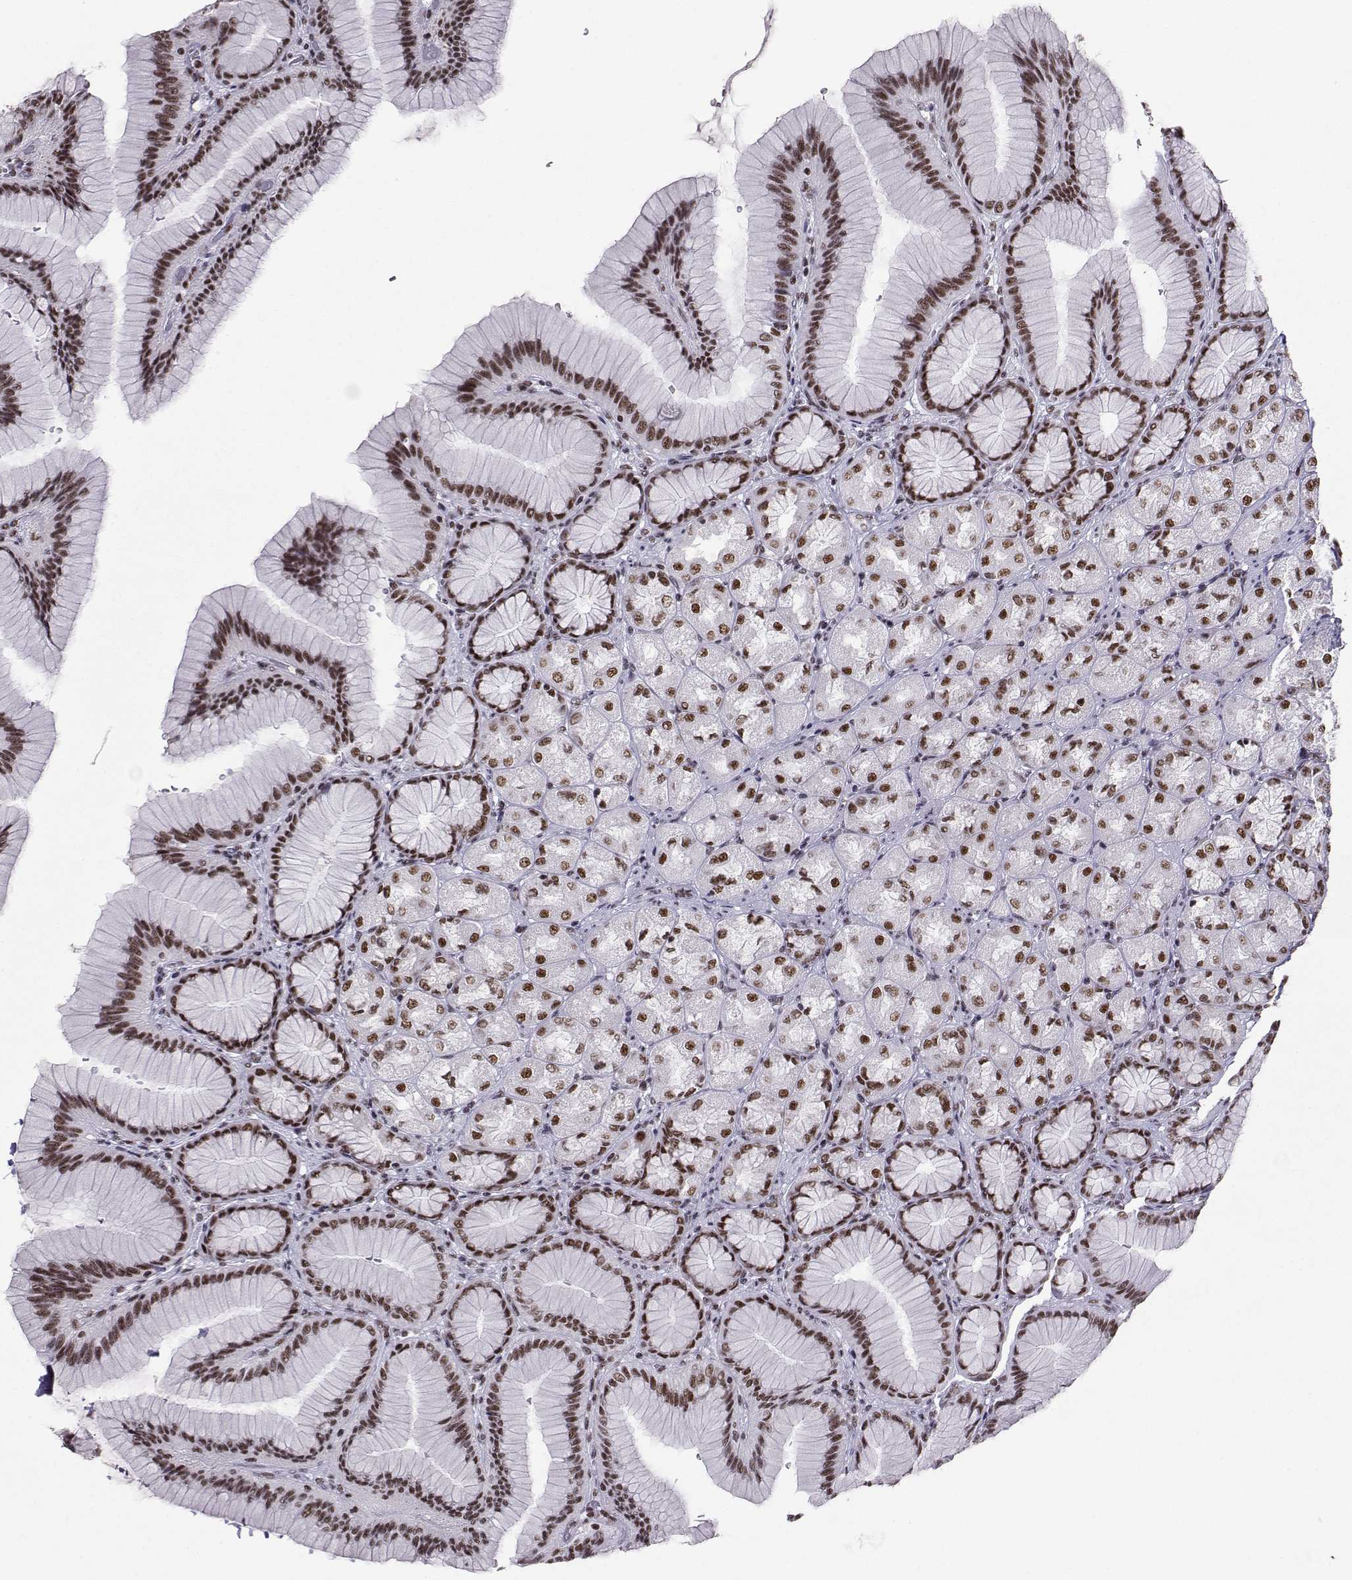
{"staining": {"intensity": "strong", "quantity": "25%-75%", "location": "nuclear"}, "tissue": "stomach", "cell_type": "Glandular cells", "image_type": "normal", "snomed": [{"axis": "morphology", "description": "Normal tissue, NOS"}, {"axis": "morphology", "description": "Adenocarcinoma, NOS"}, {"axis": "morphology", "description": "Adenocarcinoma, High grade"}, {"axis": "topography", "description": "Stomach, upper"}, {"axis": "topography", "description": "Stomach"}], "caption": "Protein staining demonstrates strong nuclear staining in approximately 25%-75% of glandular cells in normal stomach. (DAB (3,3'-diaminobenzidine) = brown stain, brightfield microscopy at high magnification).", "gene": "SNRPB2", "patient": {"sex": "female", "age": 65}}